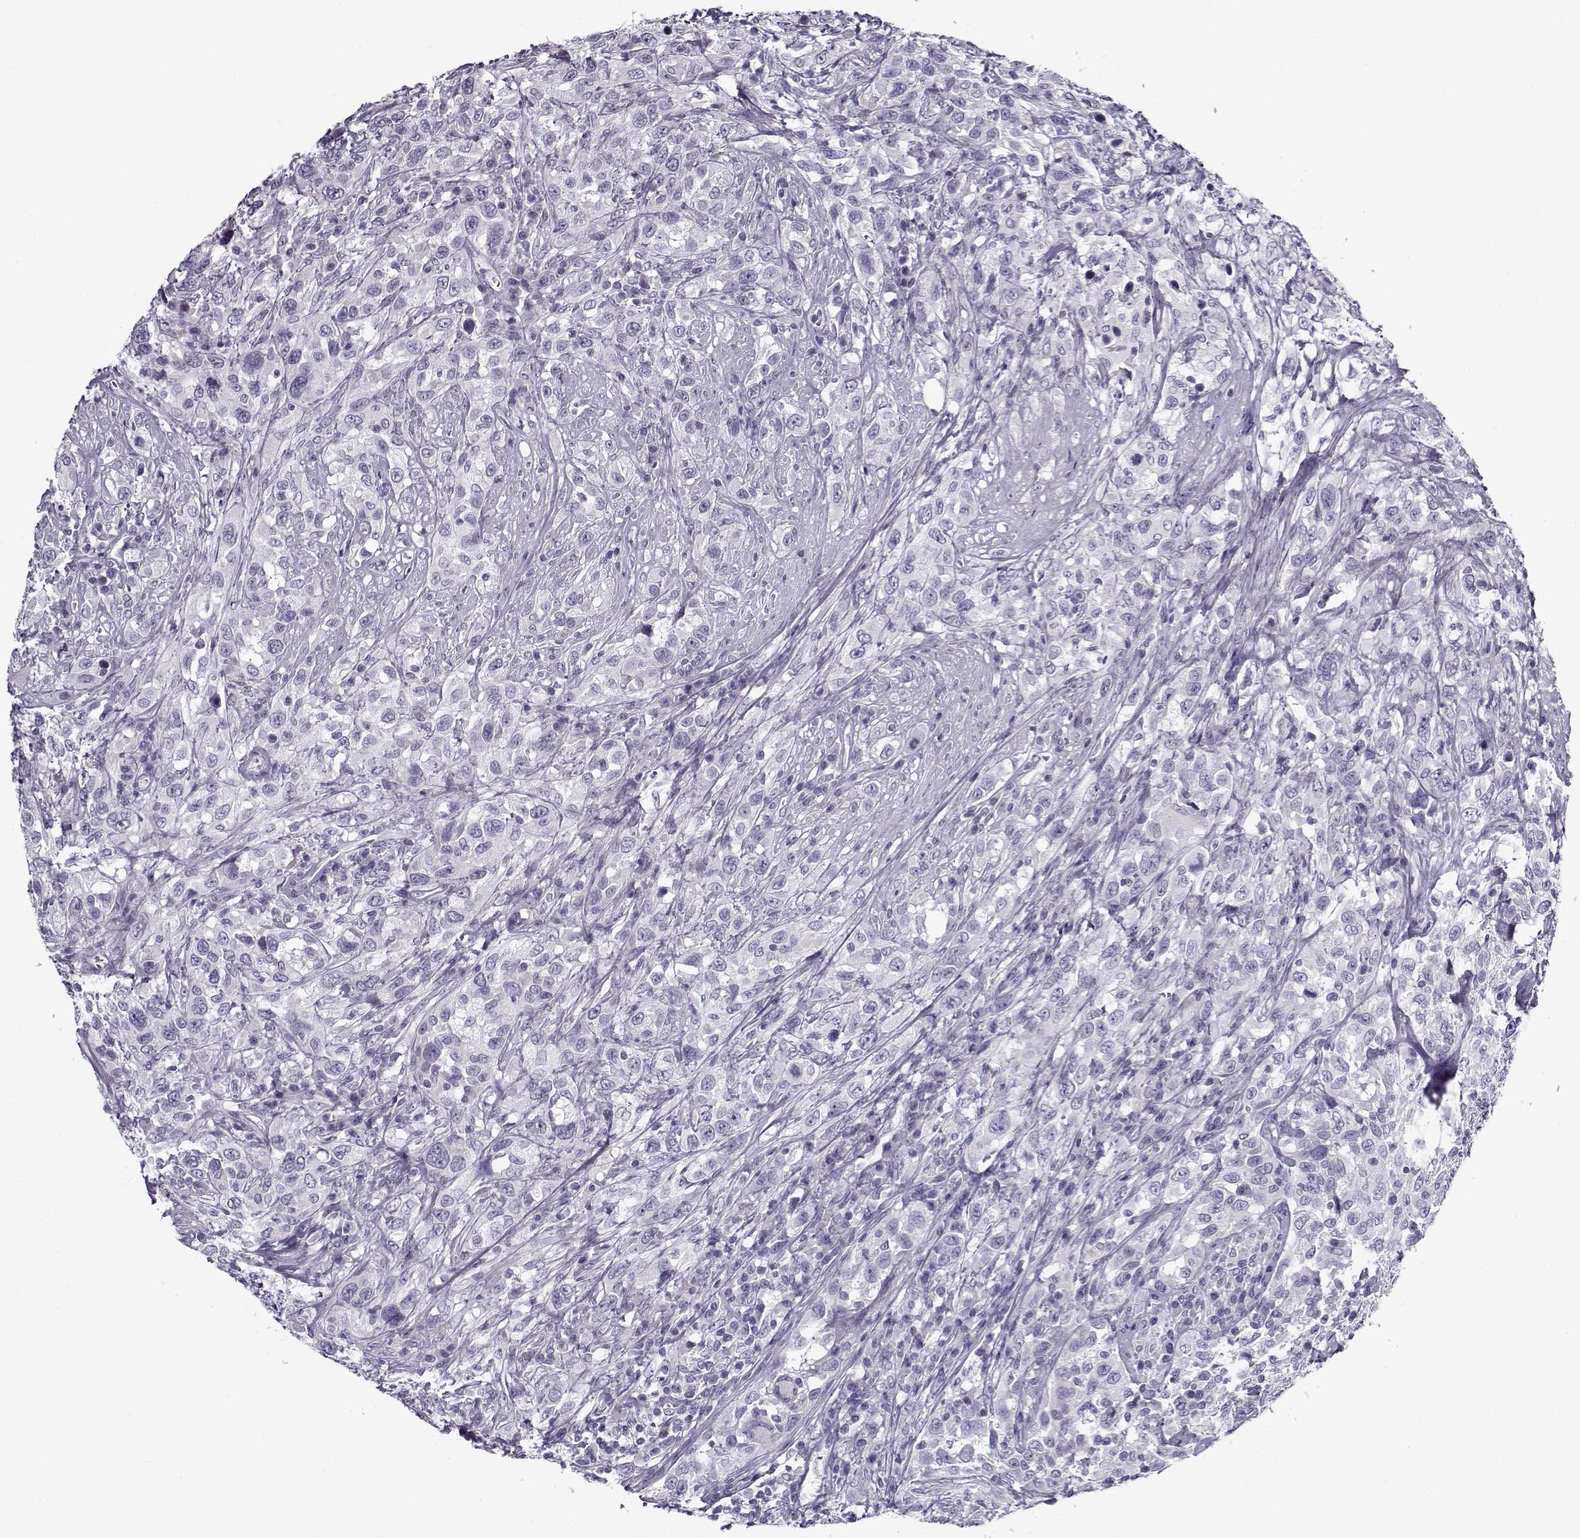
{"staining": {"intensity": "negative", "quantity": "none", "location": "none"}, "tissue": "urothelial cancer", "cell_type": "Tumor cells", "image_type": "cancer", "snomed": [{"axis": "morphology", "description": "Urothelial carcinoma, NOS"}, {"axis": "morphology", "description": "Urothelial carcinoma, High grade"}, {"axis": "topography", "description": "Urinary bladder"}], "caption": "High magnification brightfield microscopy of urothelial carcinoma (high-grade) stained with DAB (brown) and counterstained with hematoxylin (blue): tumor cells show no significant staining.", "gene": "GAGE2A", "patient": {"sex": "female", "age": 64}}